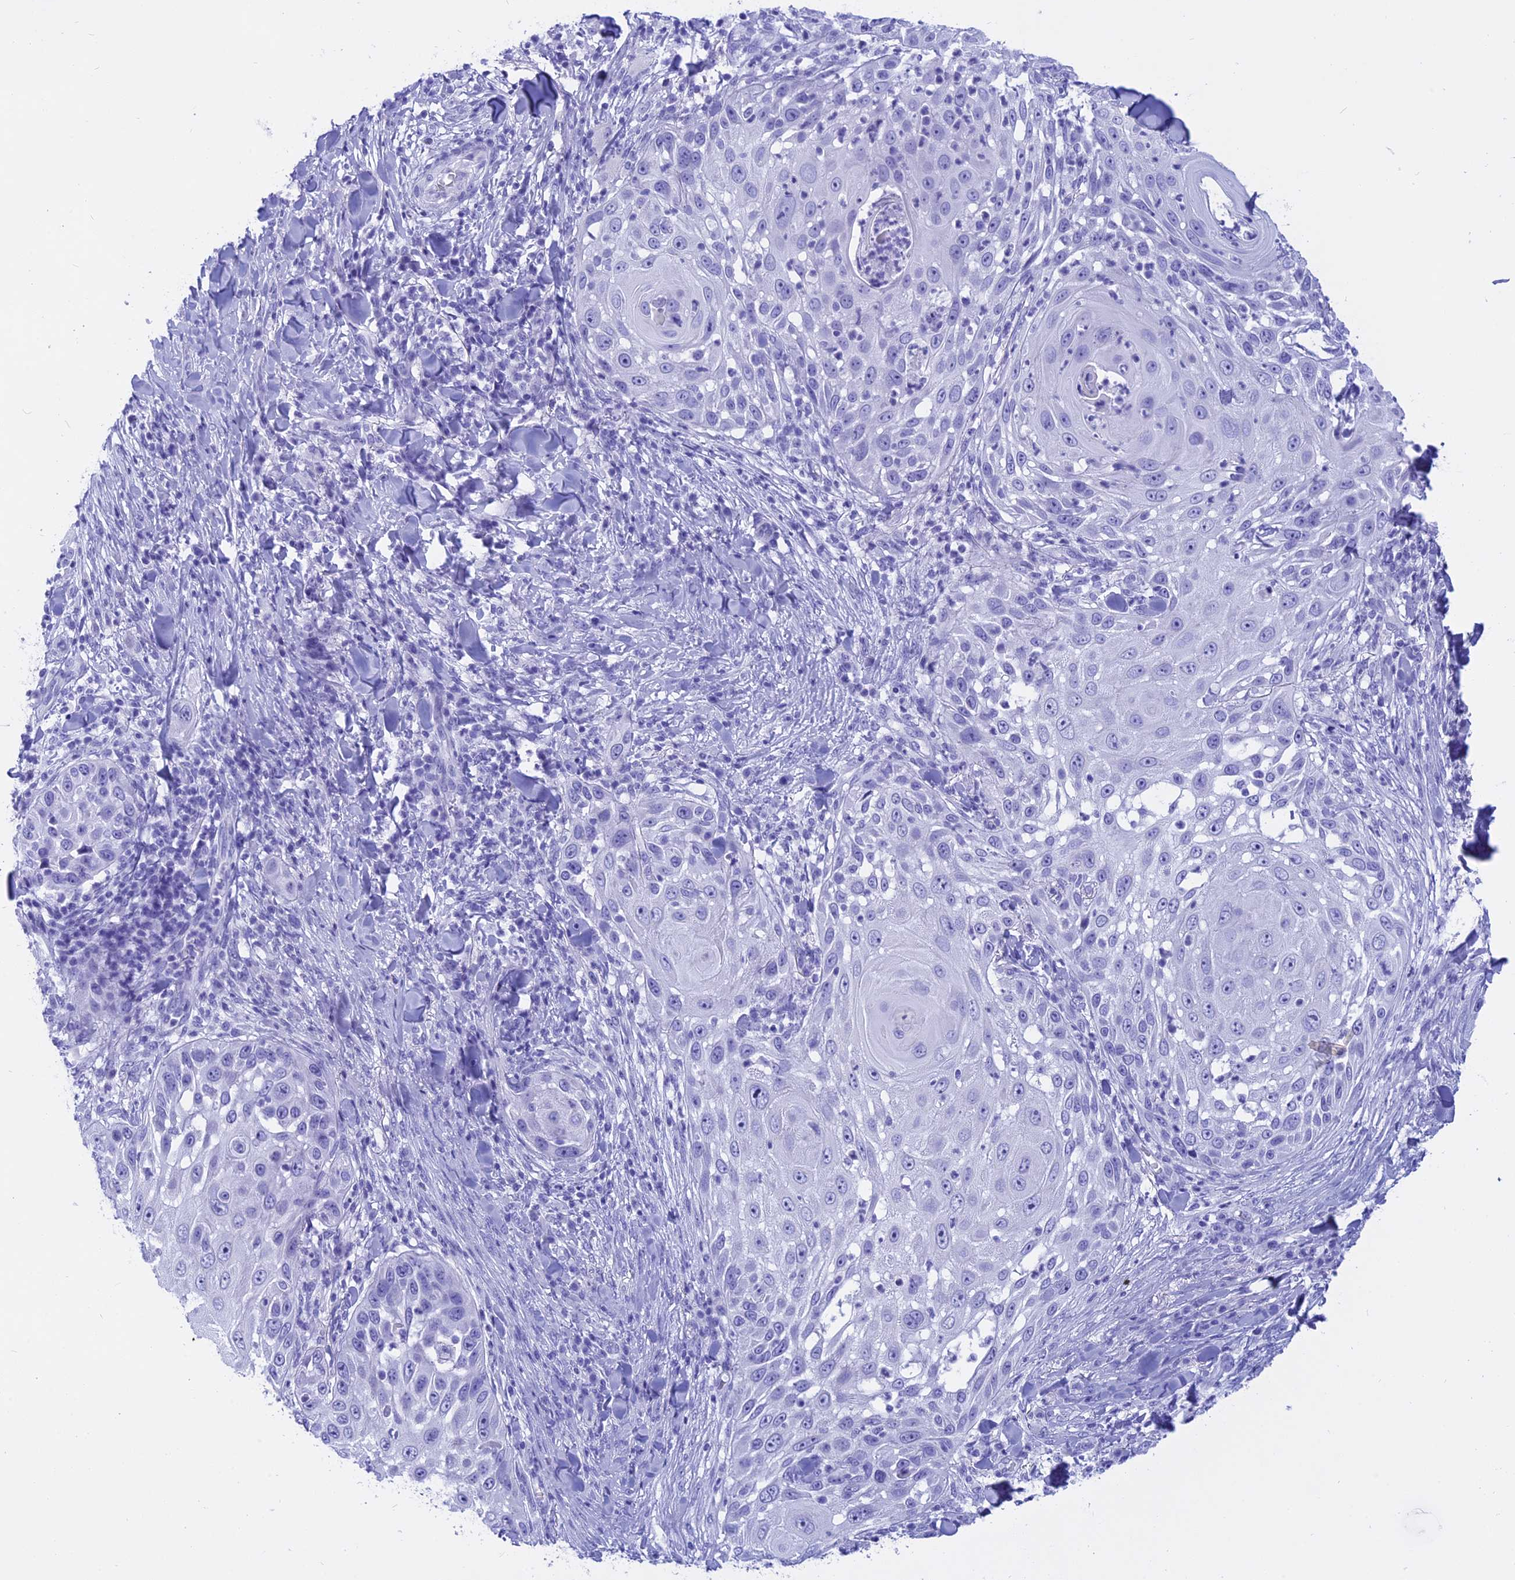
{"staining": {"intensity": "negative", "quantity": "none", "location": "none"}, "tissue": "skin cancer", "cell_type": "Tumor cells", "image_type": "cancer", "snomed": [{"axis": "morphology", "description": "Squamous cell carcinoma, NOS"}, {"axis": "topography", "description": "Skin"}], "caption": "DAB (3,3'-diaminobenzidine) immunohistochemical staining of human skin cancer displays no significant expression in tumor cells. The staining is performed using DAB (3,3'-diaminobenzidine) brown chromogen with nuclei counter-stained in using hematoxylin.", "gene": "ISCA1", "patient": {"sex": "female", "age": 44}}